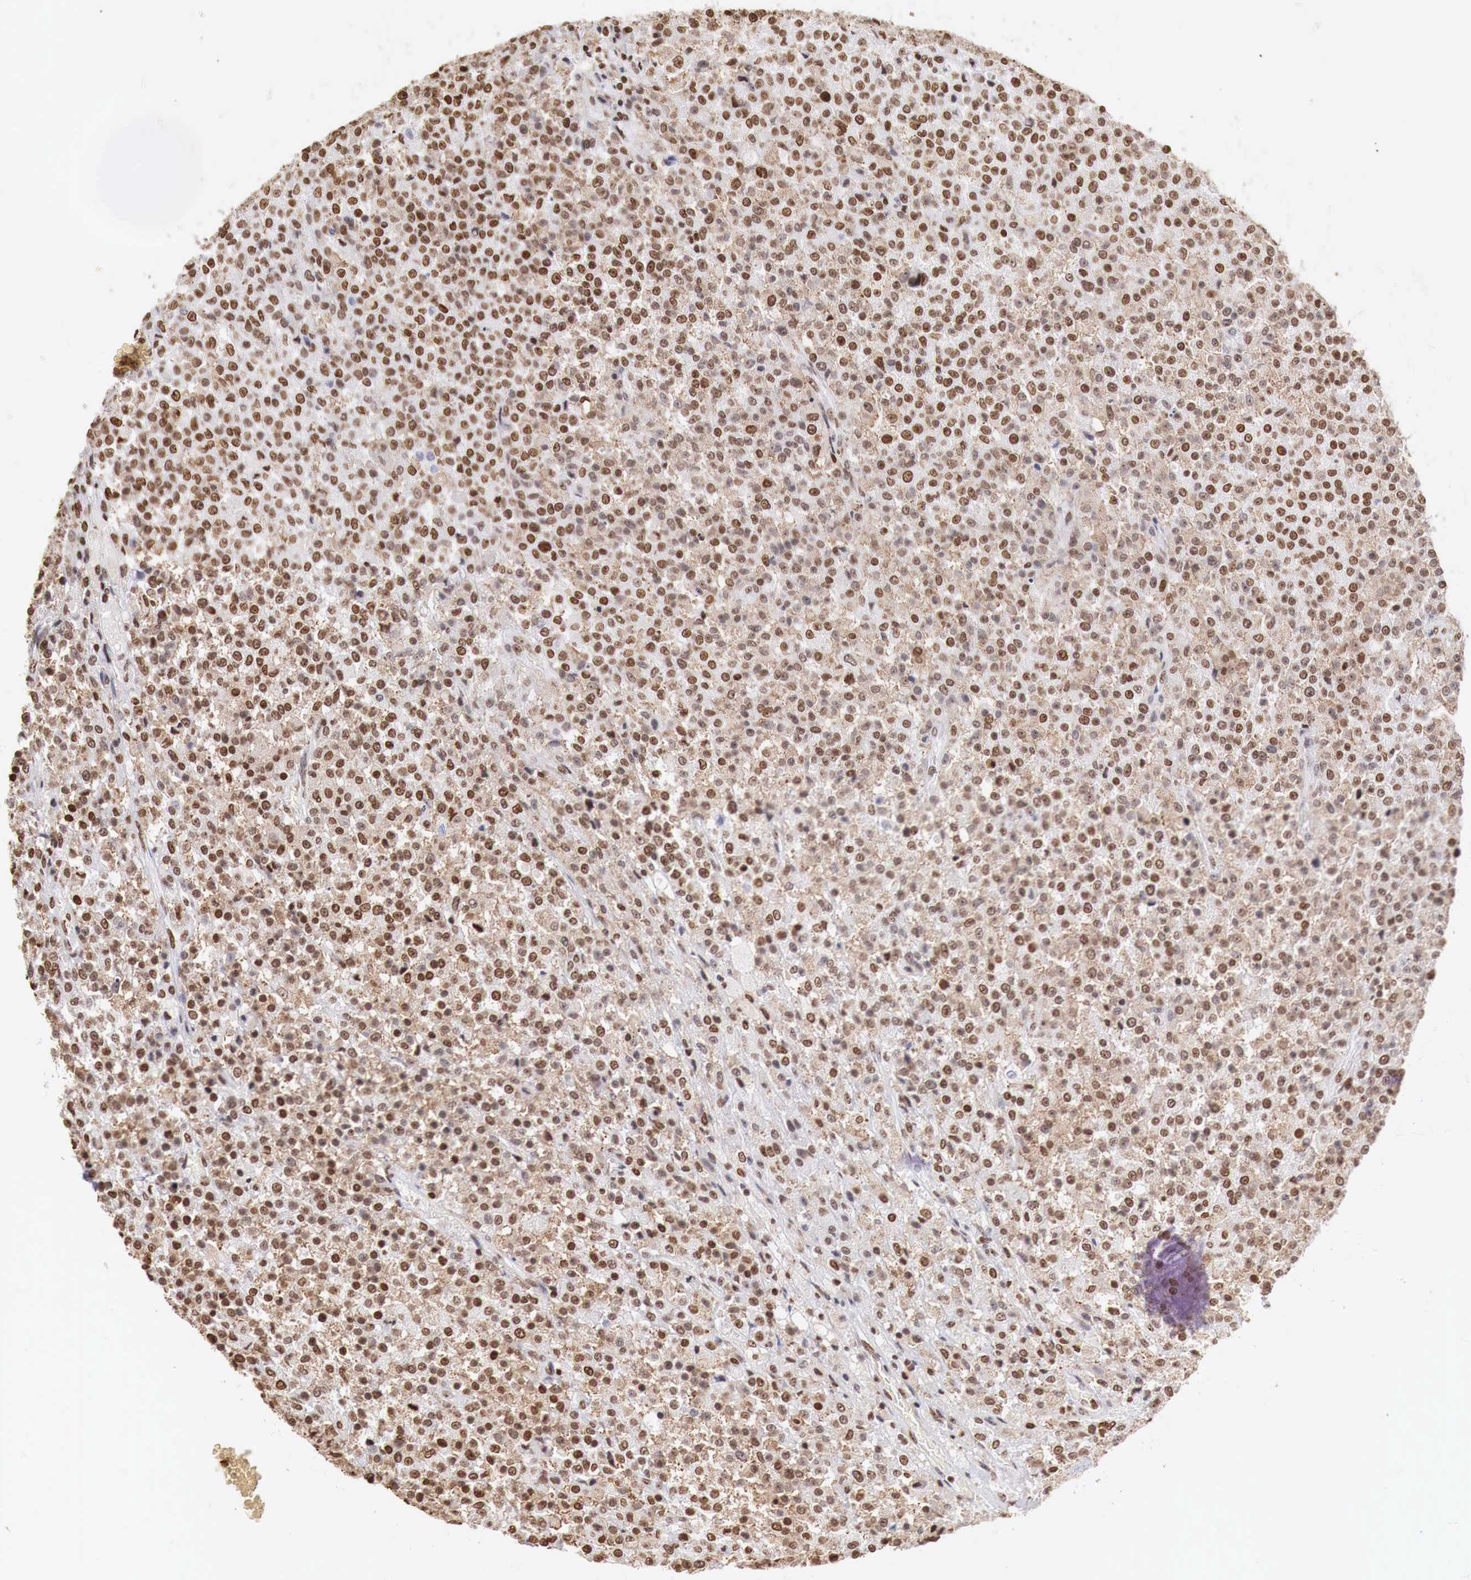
{"staining": {"intensity": "strong", "quantity": ">75%", "location": "nuclear"}, "tissue": "testis cancer", "cell_type": "Tumor cells", "image_type": "cancer", "snomed": [{"axis": "morphology", "description": "Seminoma, NOS"}, {"axis": "topography", "description": "Testis"}], "caption": "Tumor cells exhibit high levels of strong nuclear positivity in about >75% of cells in seminoma (testis).", "gene": "DKC1", "patient": {"sex": "male", "age": 59}}